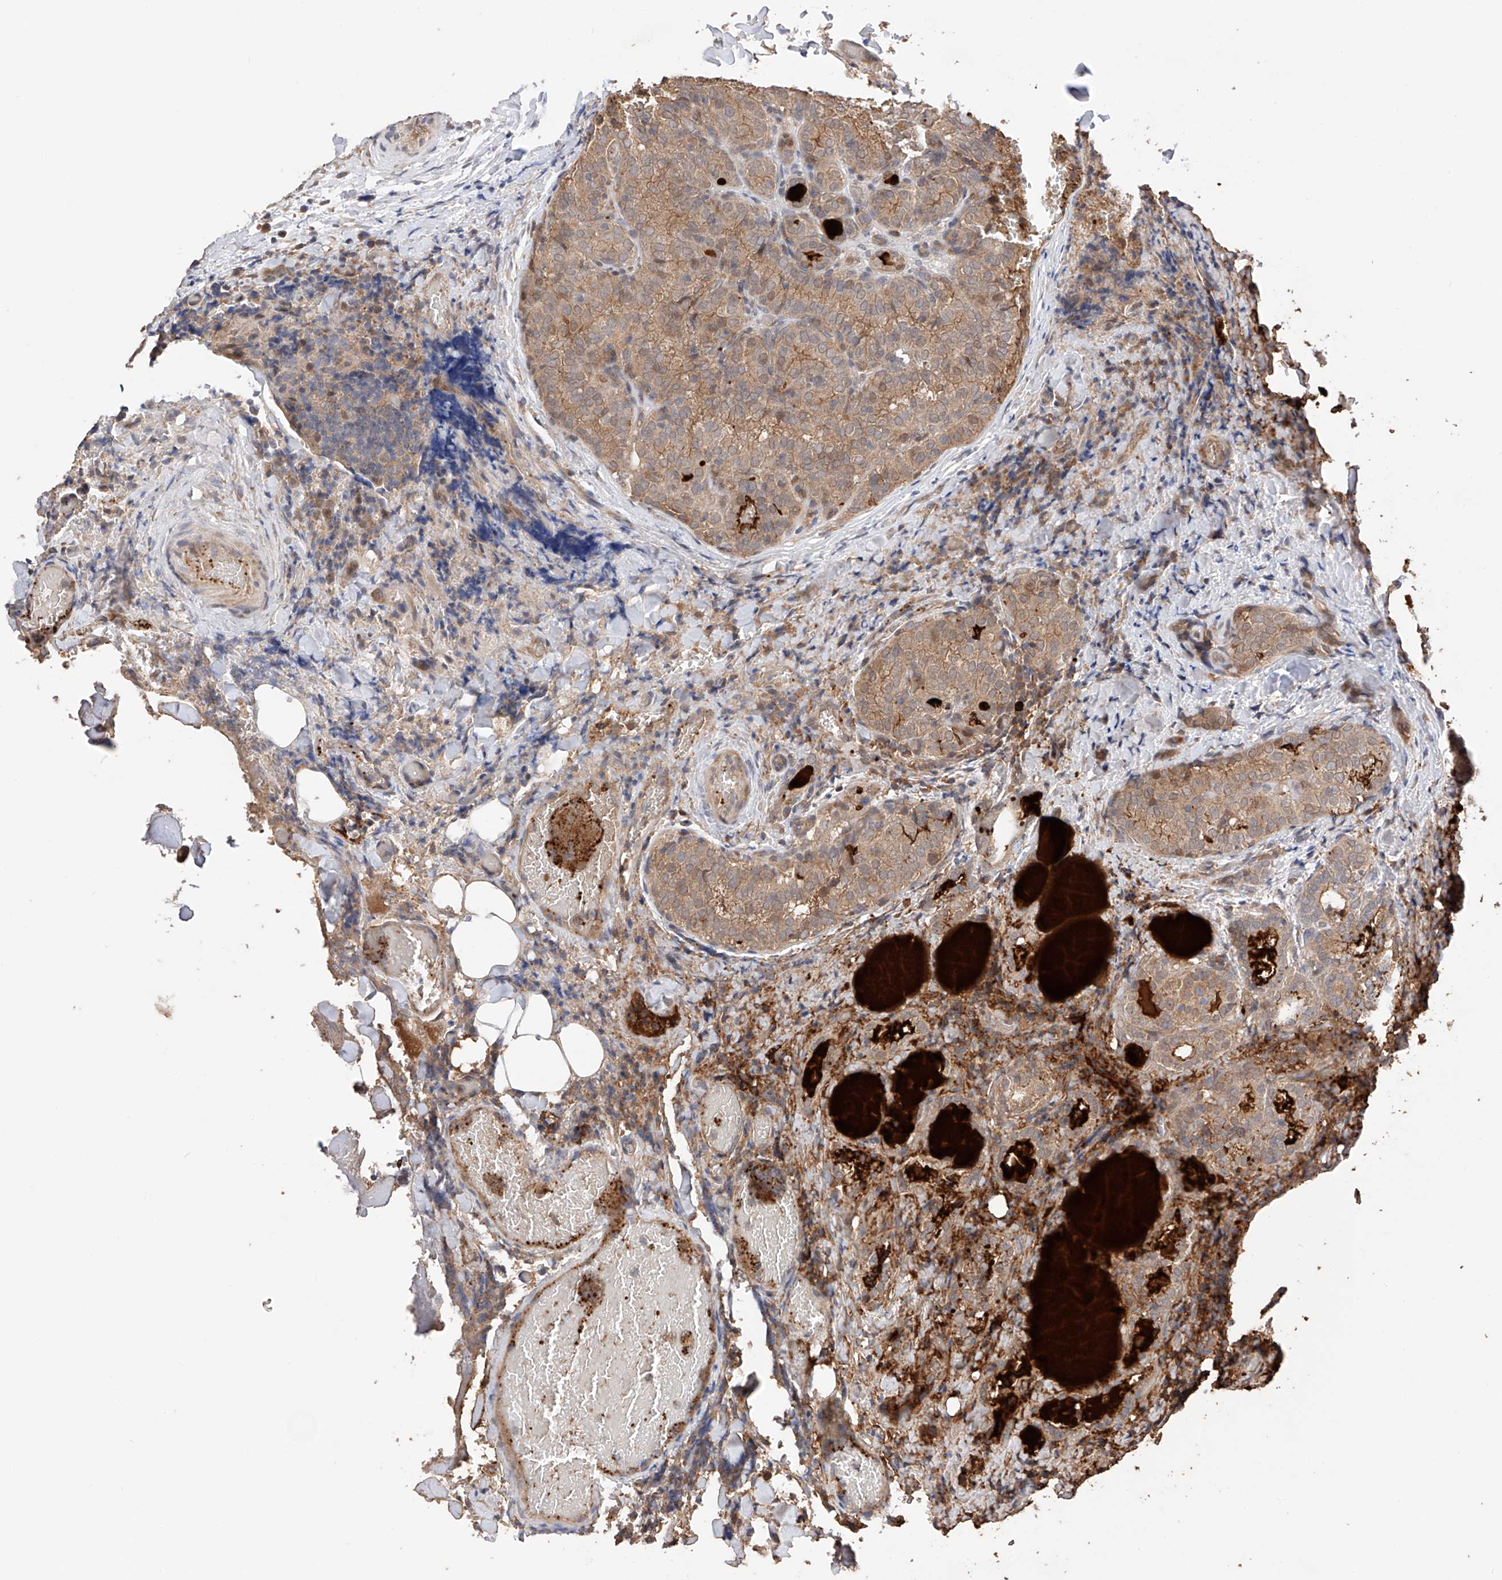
{"staining": {"intensity": "weak", "quantity": ">75%", "location": "cytoplasmic/membranous,nuclear"}, "tissue": "thyroid cancer", "cell_type": "Tumor cells", "image_type": "cancer", "snomed": [{"axis": "morphology", "description": "Normal tissue, NOS"}, {"axis": "morphology", "description": "Papillary adenocarcinoma, NOS"}, {"axis": "topography", "description": "Thyroid gland"}], "caption": "A histopathology image of human thyroid cancer (papillary adenocarcinoma) stained for a protein displays weak cytoplasmic/membranous and nuclear brown staining in tumor cells. Nuclei are stained in blue.", "gene": "ZFHX2", "patient": {"sex": "female", "age": 30}}